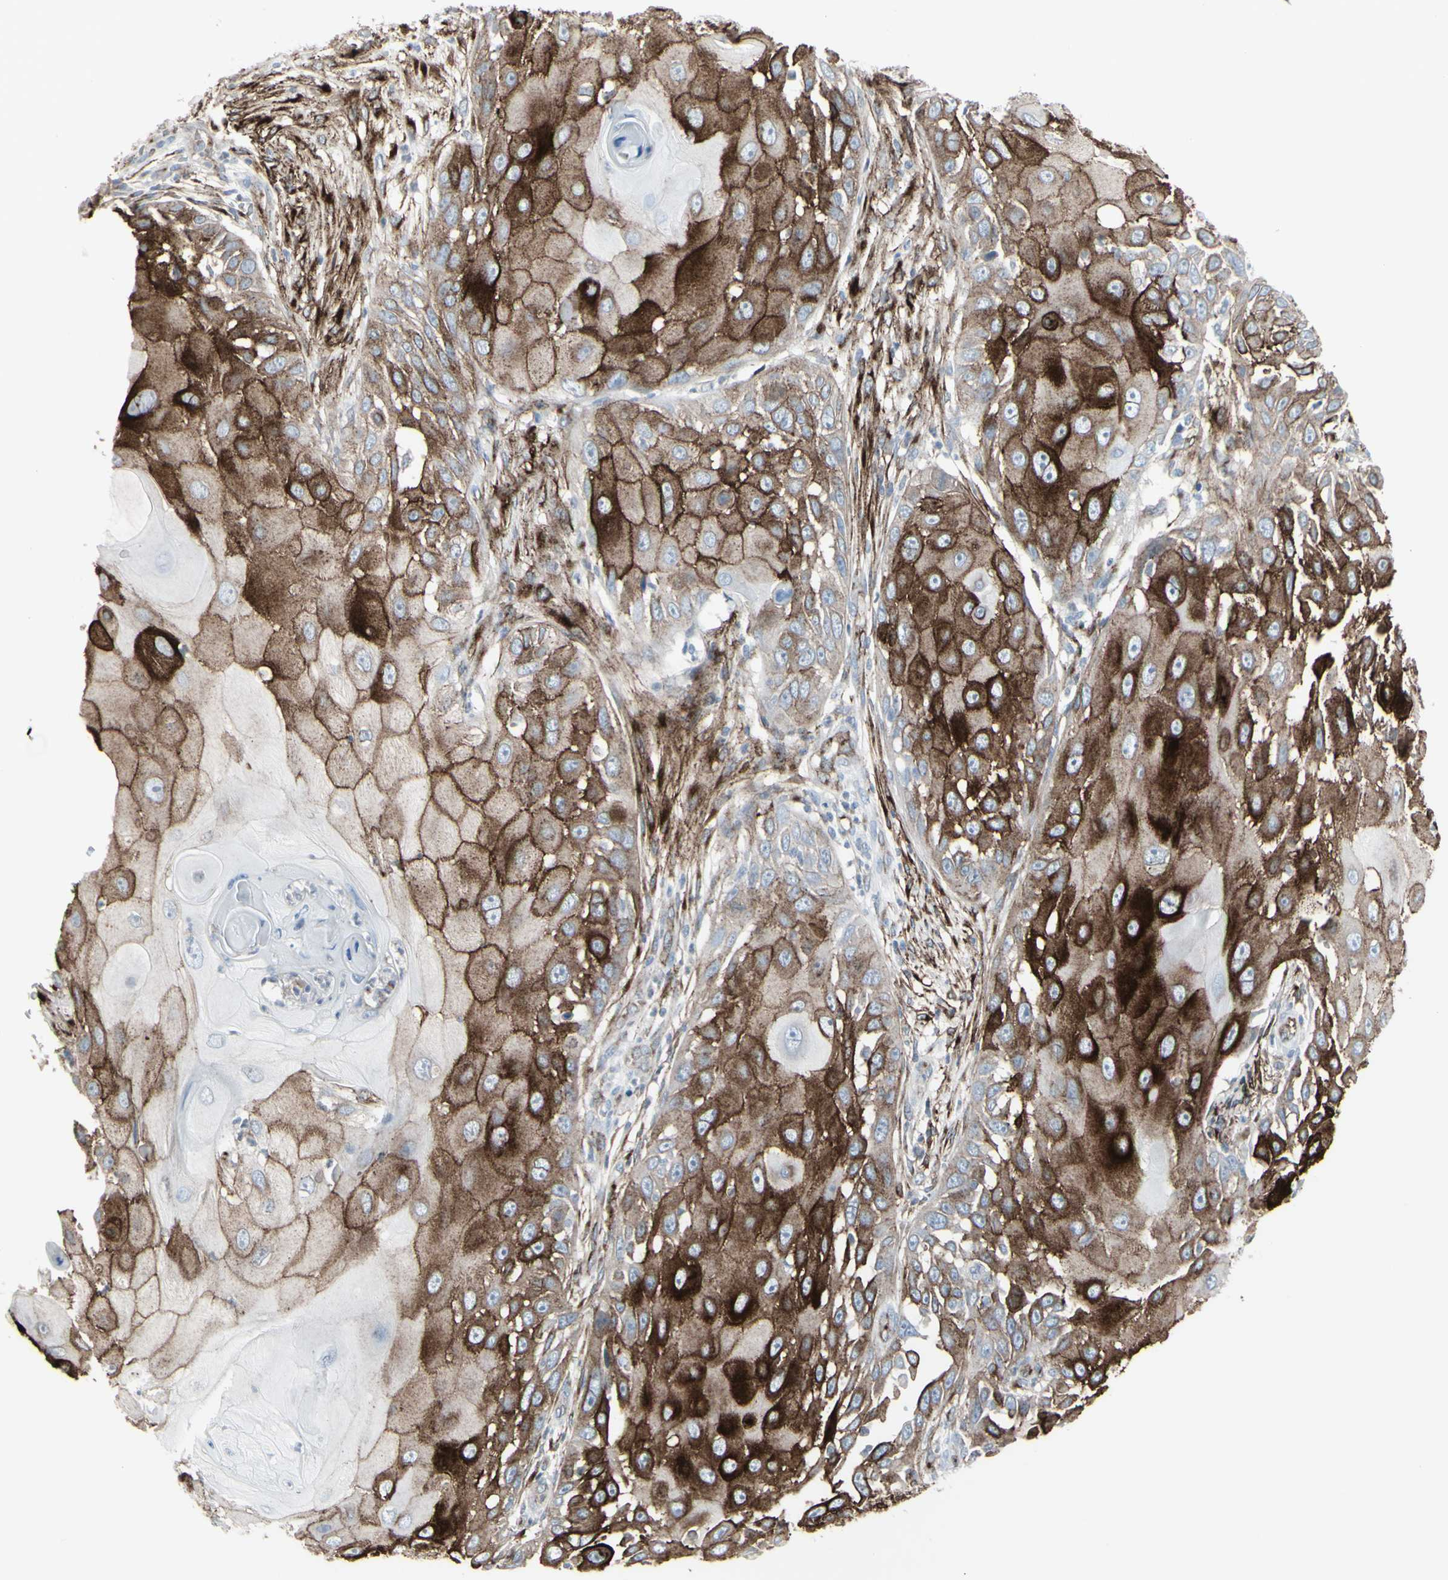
{"staining": {"intensity": "moderate", "quantity": ">75%", "location": "cytoplasmic/membranous"}, "tissue": "skin cancer", "cell_type": "Tumor cells", "image_type": "cancer", "snomed": [{"axis": "morphology", "description": "Squamous cell carcinoma, NOS"}, {"axis": "topography", "description": "Skin"}], "caption": "Skin cancer (squamous cell carcinoma) was stained to show a protein in brown. There is medium levels of moderate cytoplasmic/membranous expression in approximately >75% of tumor cells.", "gene": "GJA1", "patient": {"sex": "female", "age": 44}}